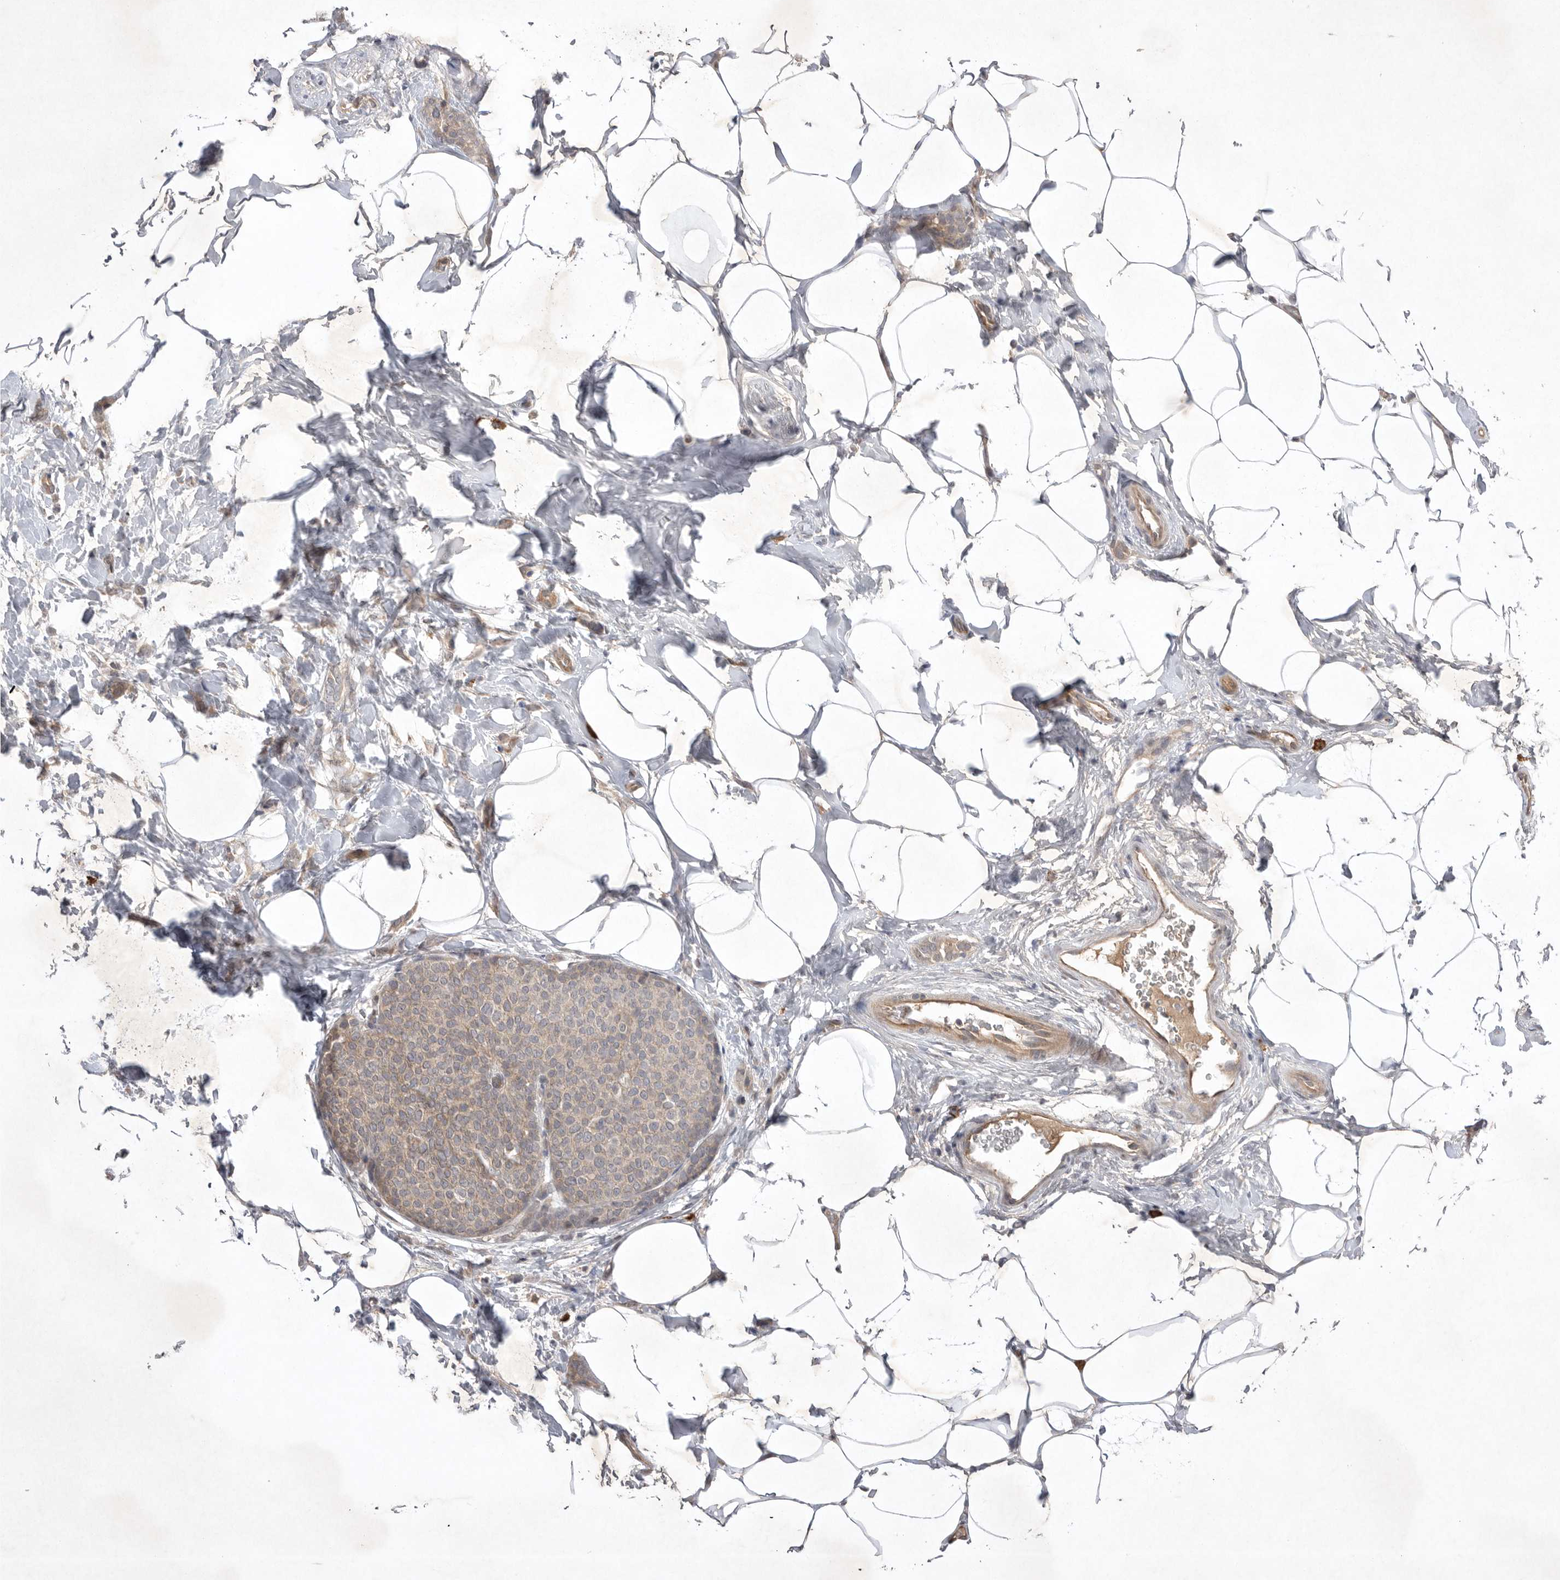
{"staining": {"intensity": "weak", "quantity": ">75%", "location": "cytoplasmic/membranous"}, "tissue": "breast cancer", "cell_type": "Tumor cells", "image_type": "cancer", "snomed": [{"axis": "morphology", "description": "Lobular carcinoma, in situ"}, {"axis": "morphology", "description": "Lobular carcinoma"}, {"axis": "topography", "description": "Breast"}], "caption": "Lobular carcinoma in situ (breast) stained for a protein (brown) reveals weak cytoplasmic/membranous positive staining in approximately >75% of tumor cells.", "gene": "NRCAM", "patient": {"sex": "female", "age": 41}}